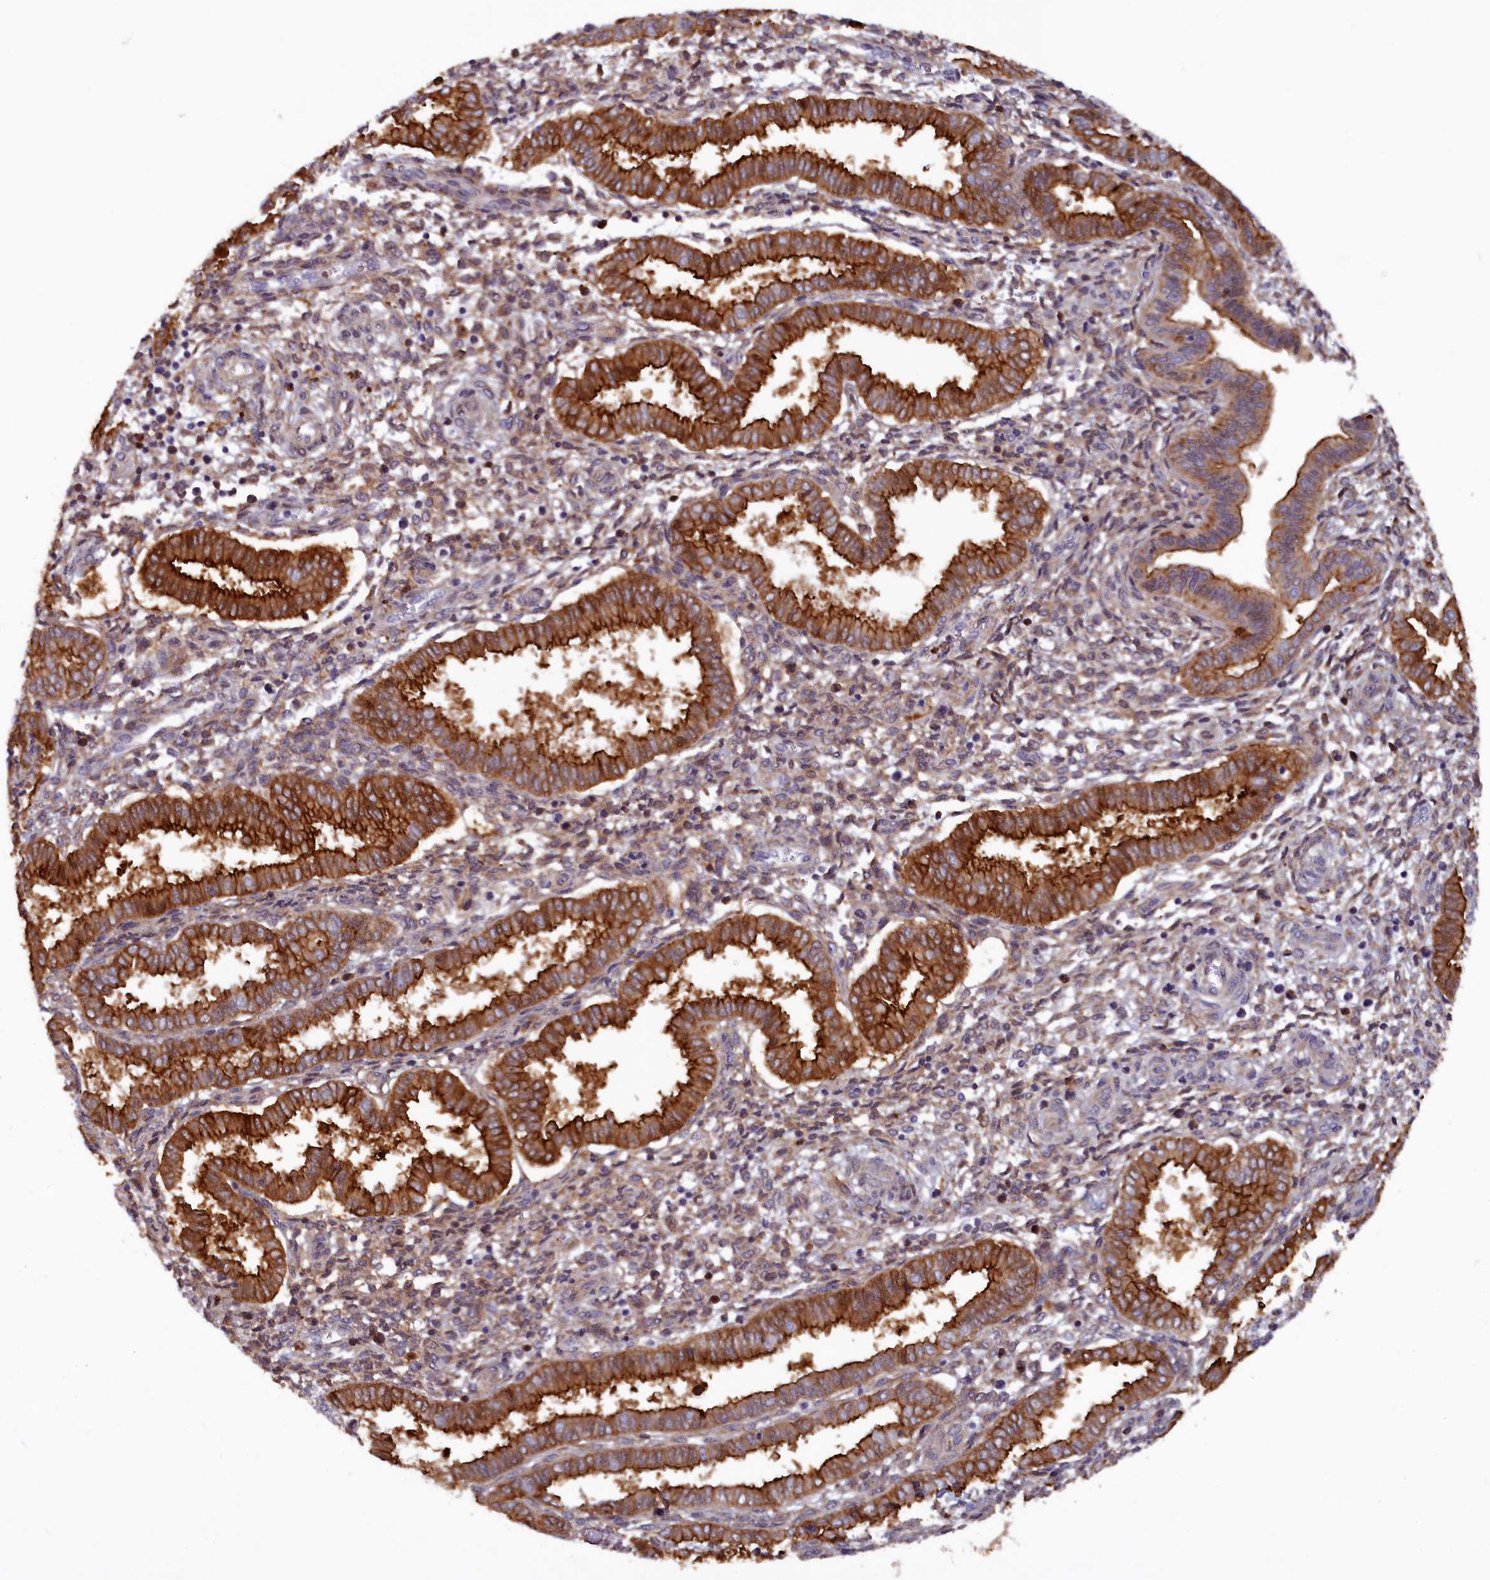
{"staining": {"intensity": "weak", "quantity": "25%-75%", "location": "cytoplasmic/membranous"}, "tissue": "endometrium", "cell_type": "Cells in endometrial stroma", "image_type": "normal", "snomed": [{"axis": "morphology", "description": "Normal tissue, NOS"}, {"axis": "topography", "description": "Endometrium"}], "caption": "This micrograph shows immunohistochemistry staining of normal endometrium, with low weak cytoplasmic/membranous expression in approximately 25%-75% of cells in endometrial stroma.", "gene": "FERMT1", "patient": {"sex": "female", "age": 24}}